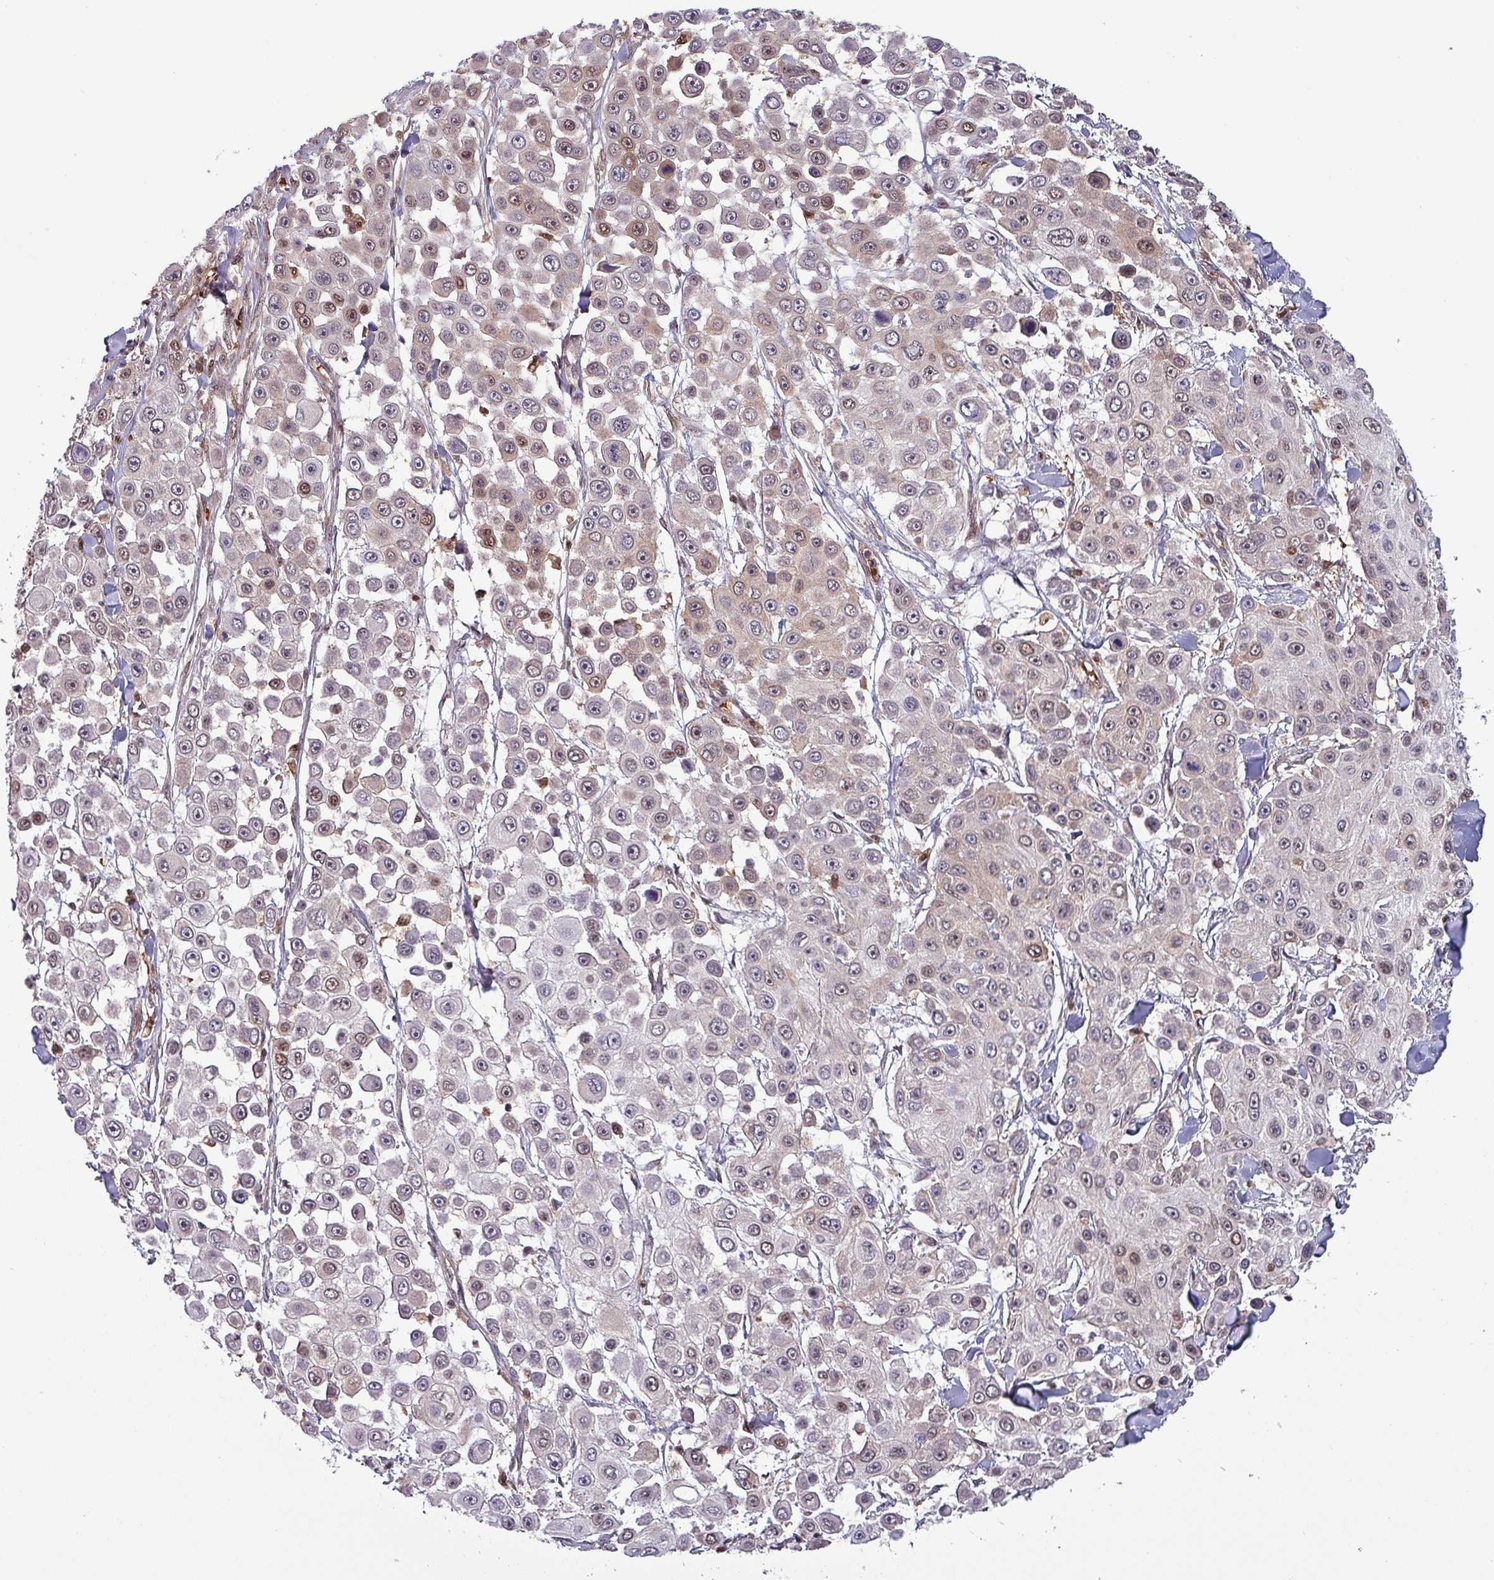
{"staining": {"intensity": "moderate", "quantity": "<25%", "location": "cytoplasmic/membranous,nuclear"}, "tissue": "skin cancer", "cell_type": "Tumor cells", "image_type": "cancer", "snomed": [{"axis": "morphology", "description": "Squamous cell carcinoma, NOS"}, {"axis": "topography", "description": "Skin"}], "caption": "DAB (3,3'-diaminobenzidine) immunohistochemical staining of skin squamous cell carcinoma exhibits moderate cytoplasmic/membranous and nuclear protein staining in approximately <25% of tumor cells. The staining was performed using DAB (3,3'-diaminobenzidine) to visualize the protein expression in brown, while the nuclei were stained in blue with hematoxylin (Magnification: 20x).", "gene": "PSMB8", "patient": {"sex": "male", "age": 67}}